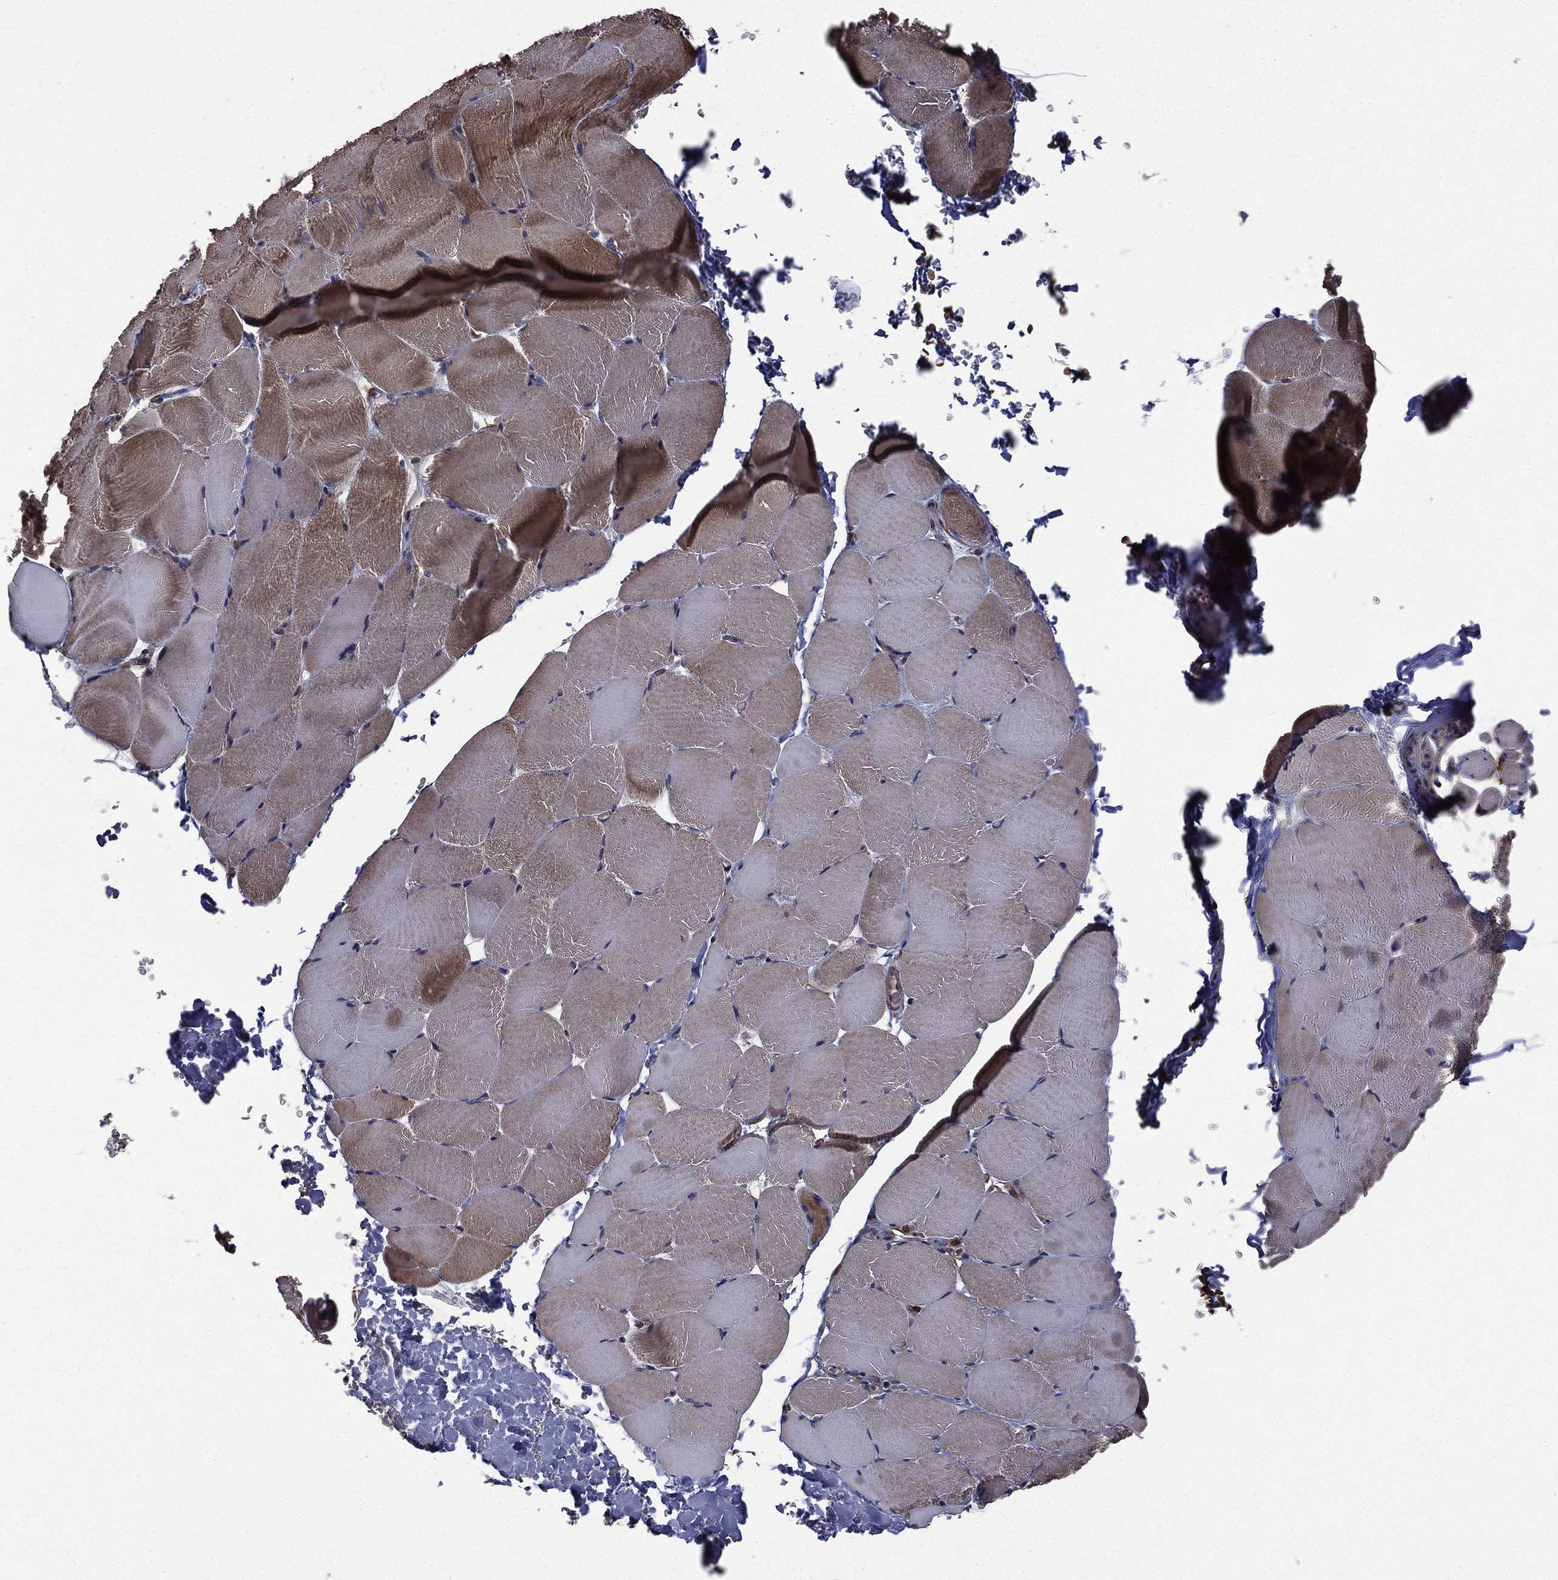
{"staining": {"intensity": "moderate", "quantity": "25%-75%", "location": "cytoplasmic/membranous"}, "tissue": "skeletal muscle", "cell_type": "Myocytes", "image_type": "normal", "snomed": [{"axis": "morphology", "description": "Normal tissue, NOS"}, {"axis": "topography", "description": "Skeletal muscle"}], "caption": "Human skeletal muscle stained with a brown dye demonstrates moderate cytoplasmic/membranous positive expression in about 25%-75% of myocytes.", "gene": "PPFIBP1", "patient": {"sex": "female", "age": 37}}